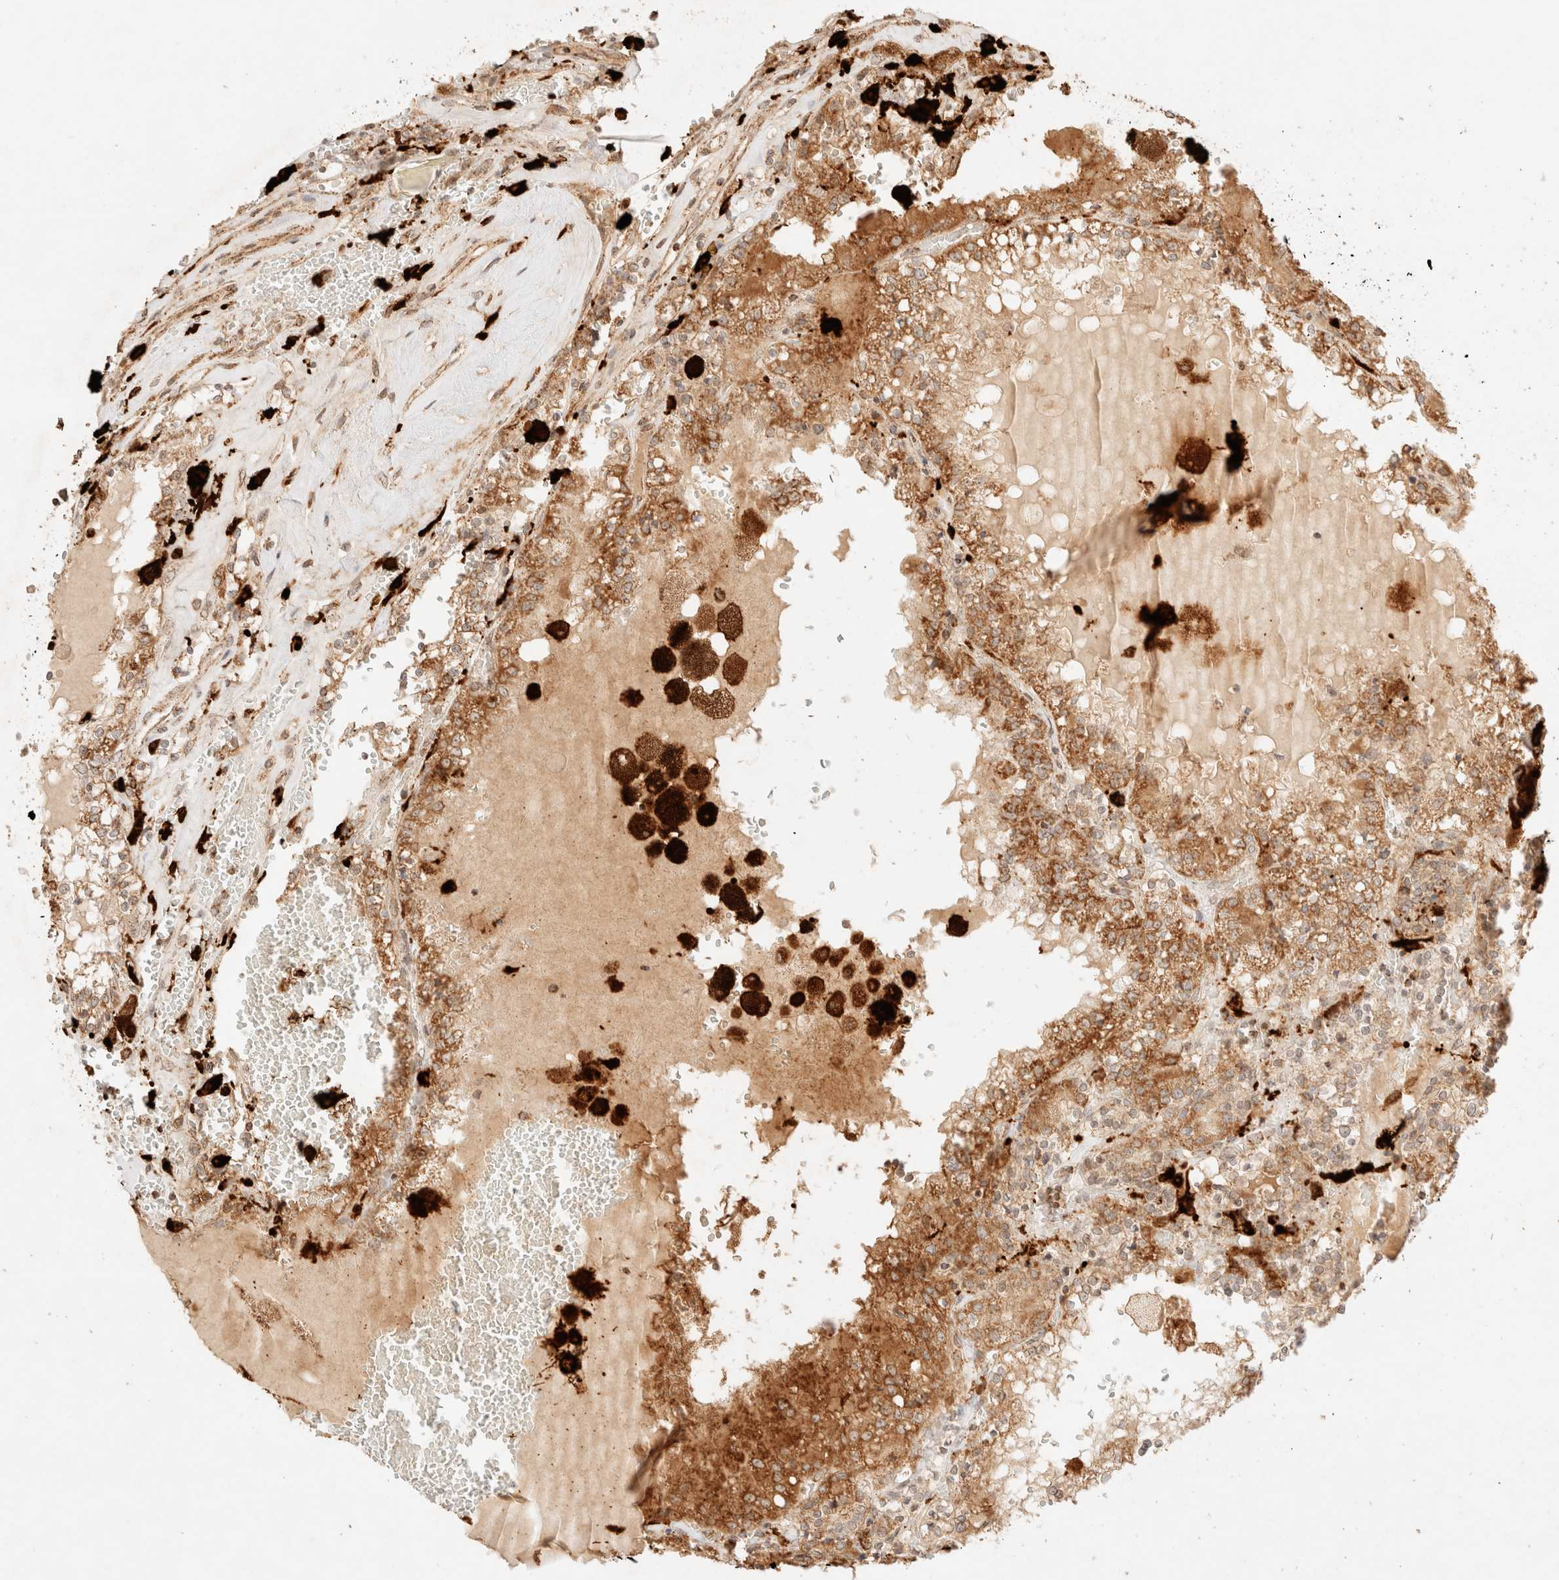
{"staining": {"intensity": "moderate", "quantity": ">75%", "location": "cytoplasmic/membranous"}, "tissue": "renal cancer", "cell_type": "Tumor cells", "image_type": "cancer", "snomed": [{"axis": "morphology", "description": "Adenocarcinoma, NOS"}, {"axis": "topography", "description": "Kidney"}], "caption": "The immunohistochemical stain shows moderate cytoplasmic/membranous staining in tumor cells of renal cancer tissue. Using DAB (3,3'-diaminobenzidine) (brown) and hematoxylin (blue) stains, captured at high magnification using brightfield microscopy.", "gene": "TACO1", "patient": {"sex": "female", "age": 56}}